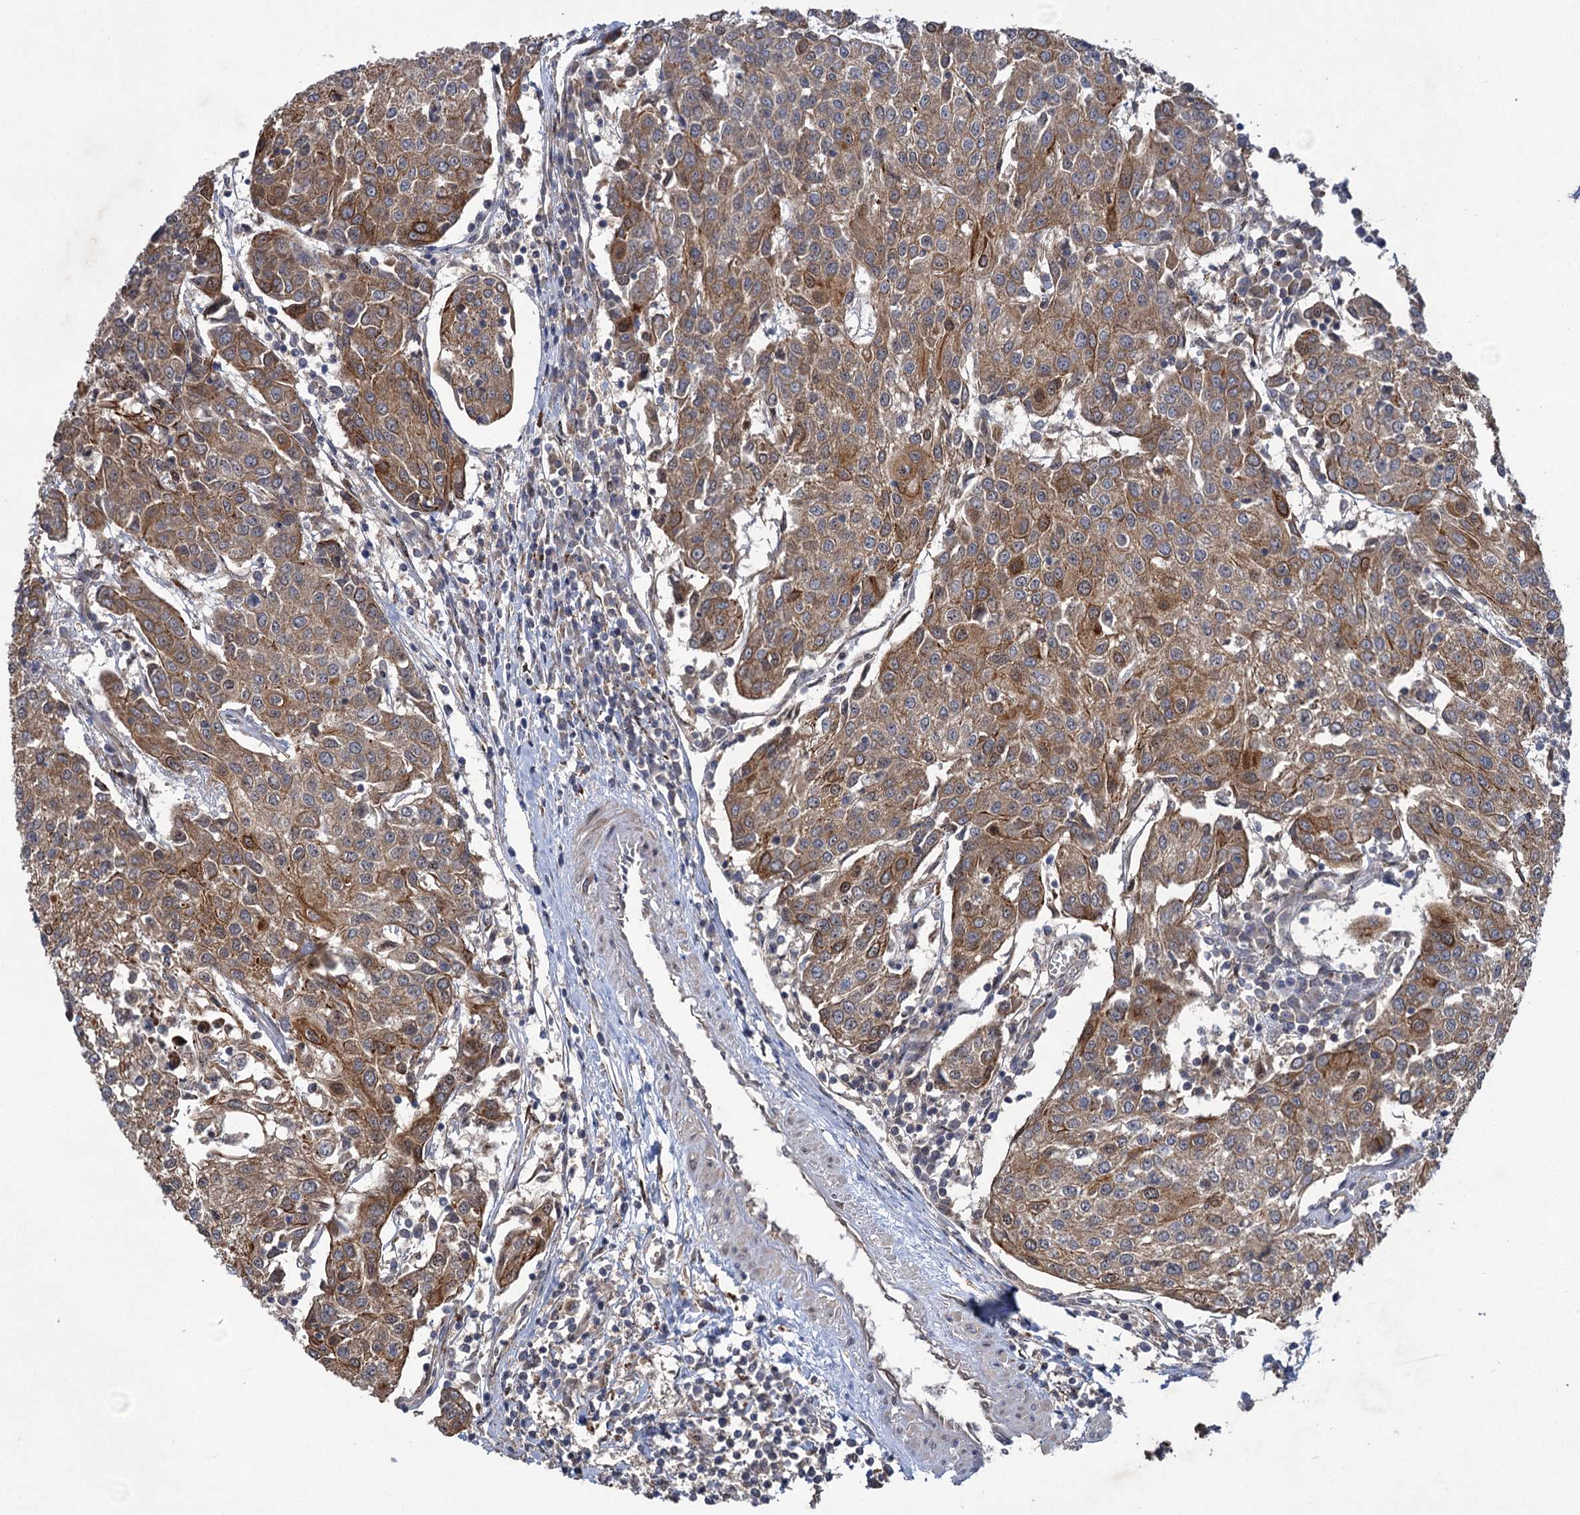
{"staining": {"intensity": "moderate", "quantity": ">75%", "location": "cytoplasmic/membranous"}, "tissue": "urothelial cancer", "cell_type": "Tumor cells", "image_type": "cancer", "snomed": [{"axis": "morphology", "description": "Urothelial carcinoma, High grade"}, {"axis": "topography", "description": "Urinary bladder"}], "caption": "Urothelial carcinoma (high-grade) was stained to show a protein in brown. There is medium levels of moderate cytoplasmic/membranous expression in about >75% of tumor cells.", "gene": "HAUS1", "patient": {"sex": "female", "age": 85}}